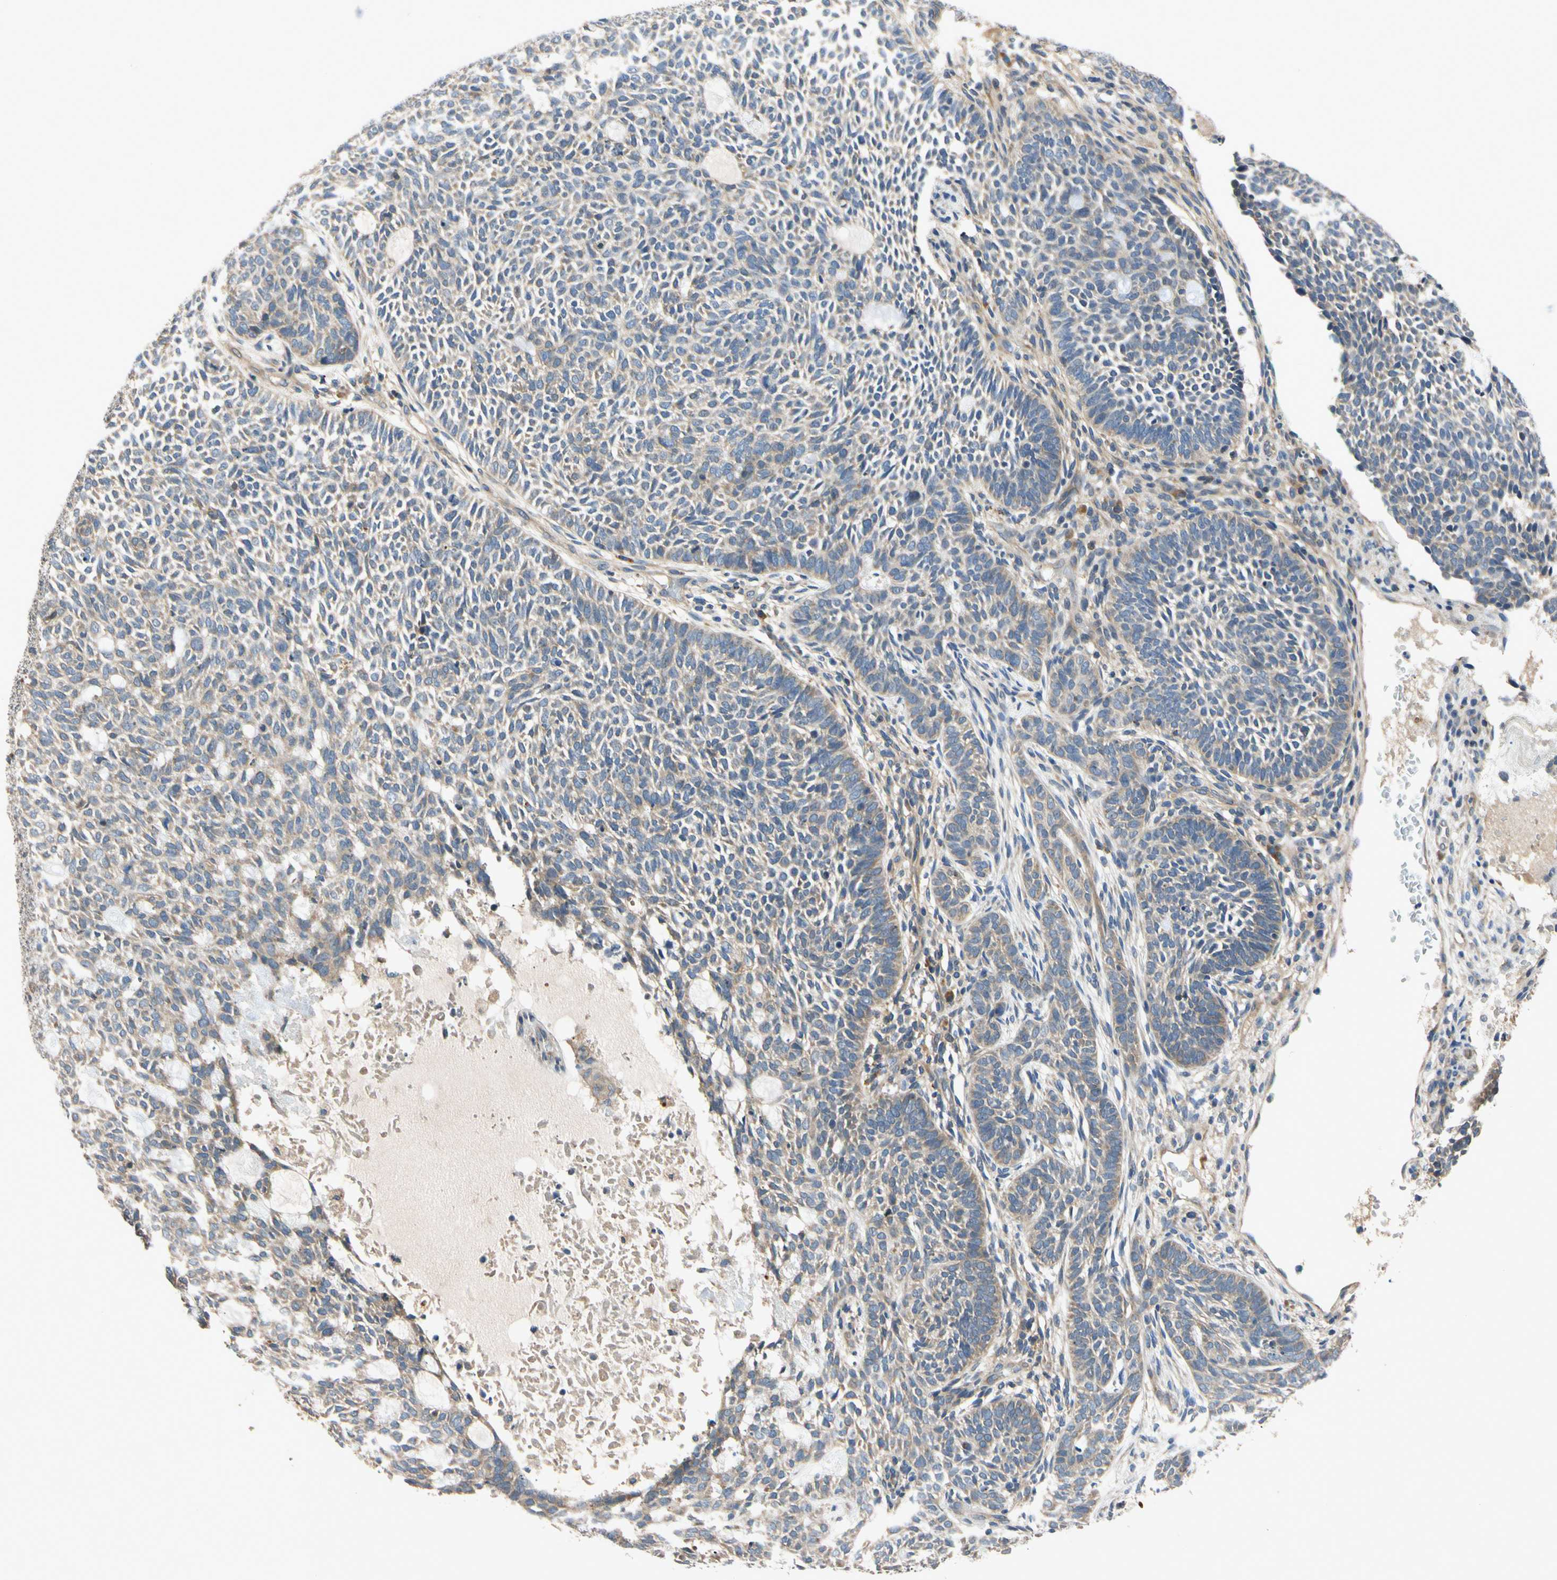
{"staining": {"intensity": "weak", "quantity": ">75%", "location": "cytoplasmic/membranous"}, "tissue": "skin cancer", "cell_type": "Tumor cells", "image_type": "cancer", "snomed": [{"axis": "morphology", "description": "Basal cell carcinoma"}, {"axis": "topography", "description": "Skin"}], "caption": "Protein expression analysis of human skin basal cell carcinoma reveals weak cytoplasmic/membranous positivity in about >75% of tumor cells.", "gene": "MBTPS2", "patient": {"sex": "male", "age": 87}}